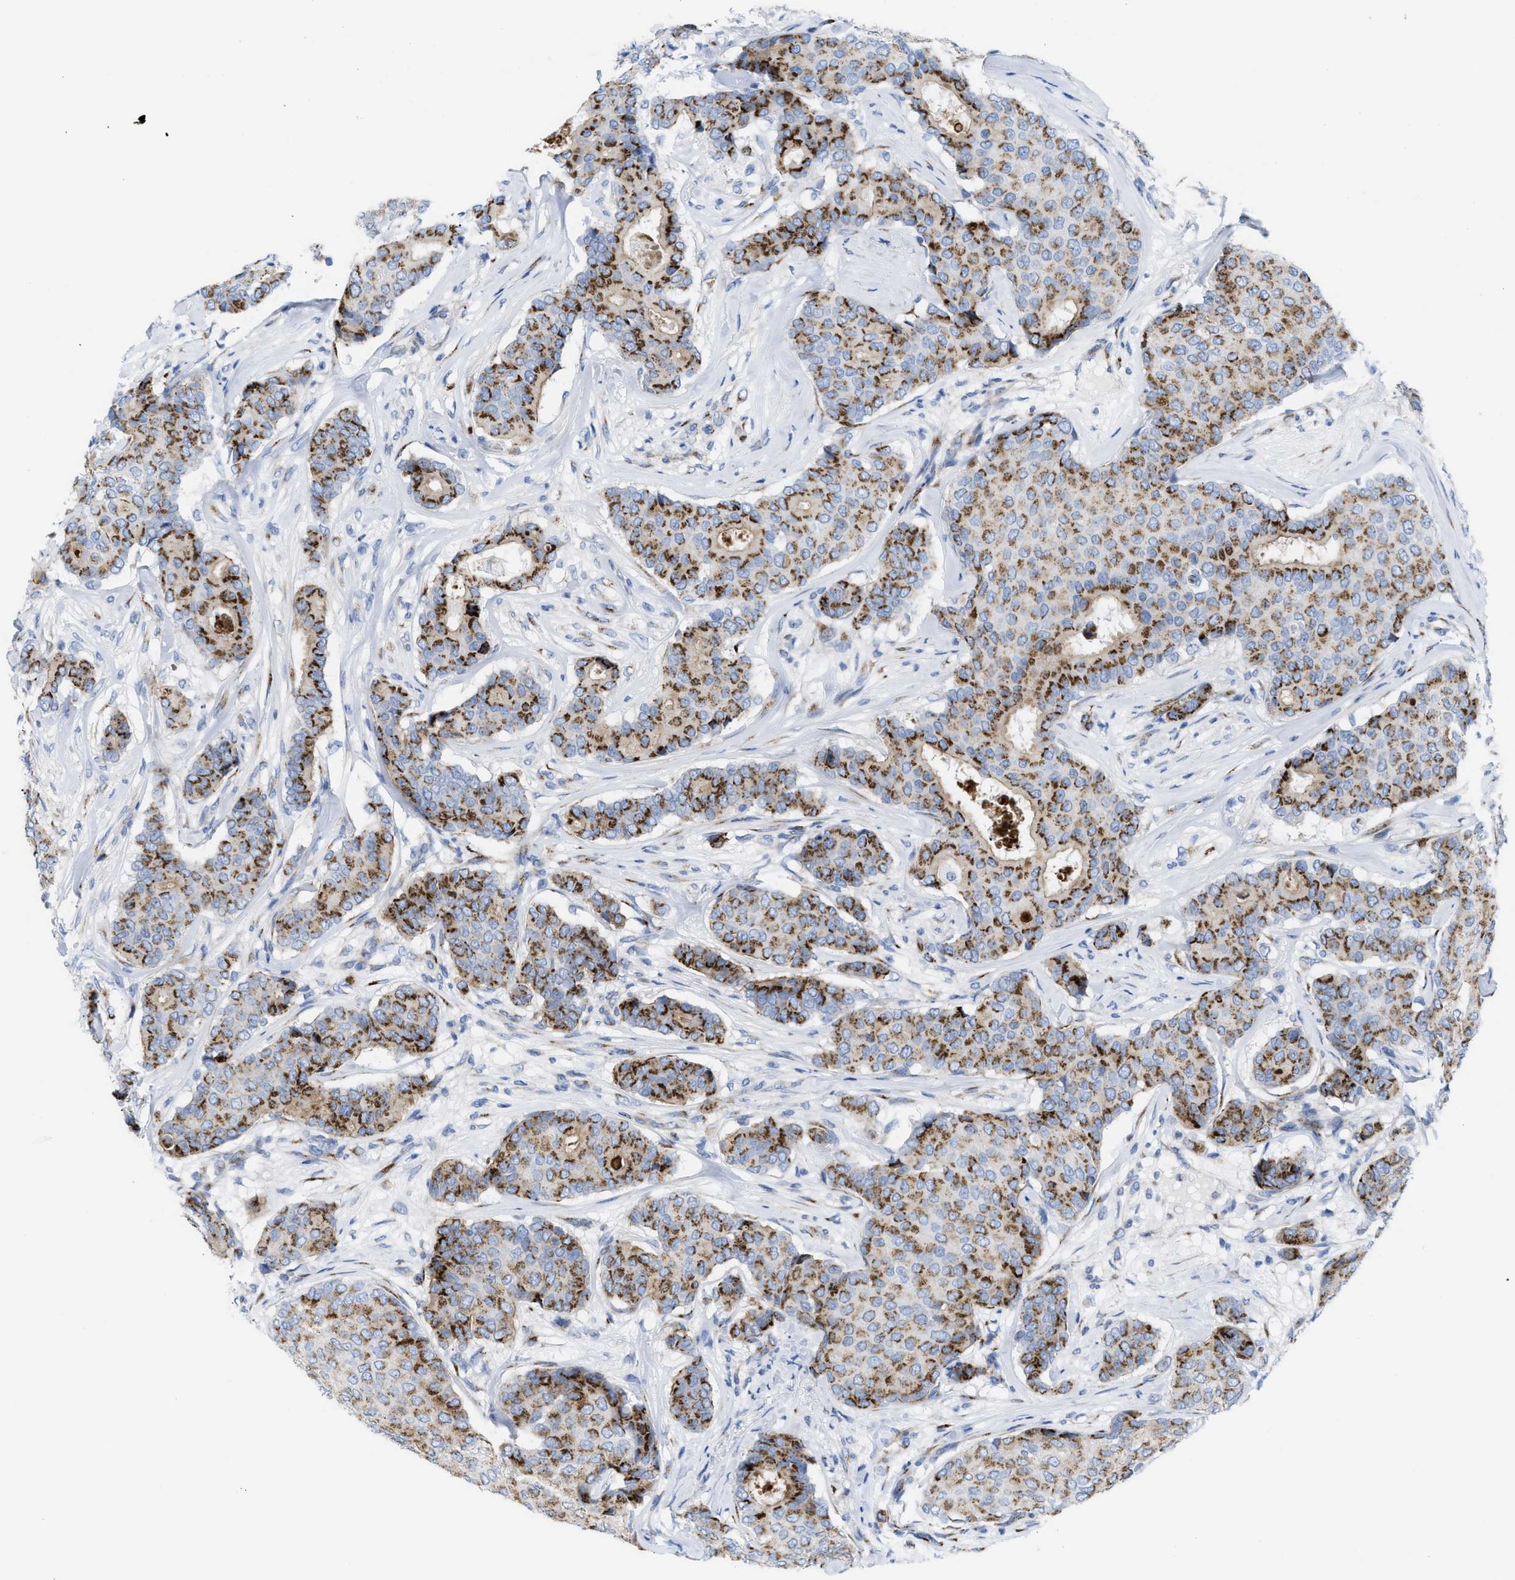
{"staining": {"intensity": "moderate", "quantity": ">75%", "location": "cytoplasmic/membranous"}, "tissue": "breast cancer", "cell_type": "Tumor cells", "image_type": "cancer", "snomed": [{"axis": "morphology", "description": "Duct carcinoma"}, {"axis": "topography", "description": "Breast"}], "caption": "Breast cancer (invasive ductal carcinoma) stained with IHC demonstrates moderate cytoplasmic/membranous expression in about >75% of tumor cells.", "gene": "TMEM17", "patient": {"sex": "female", "age": 75}}